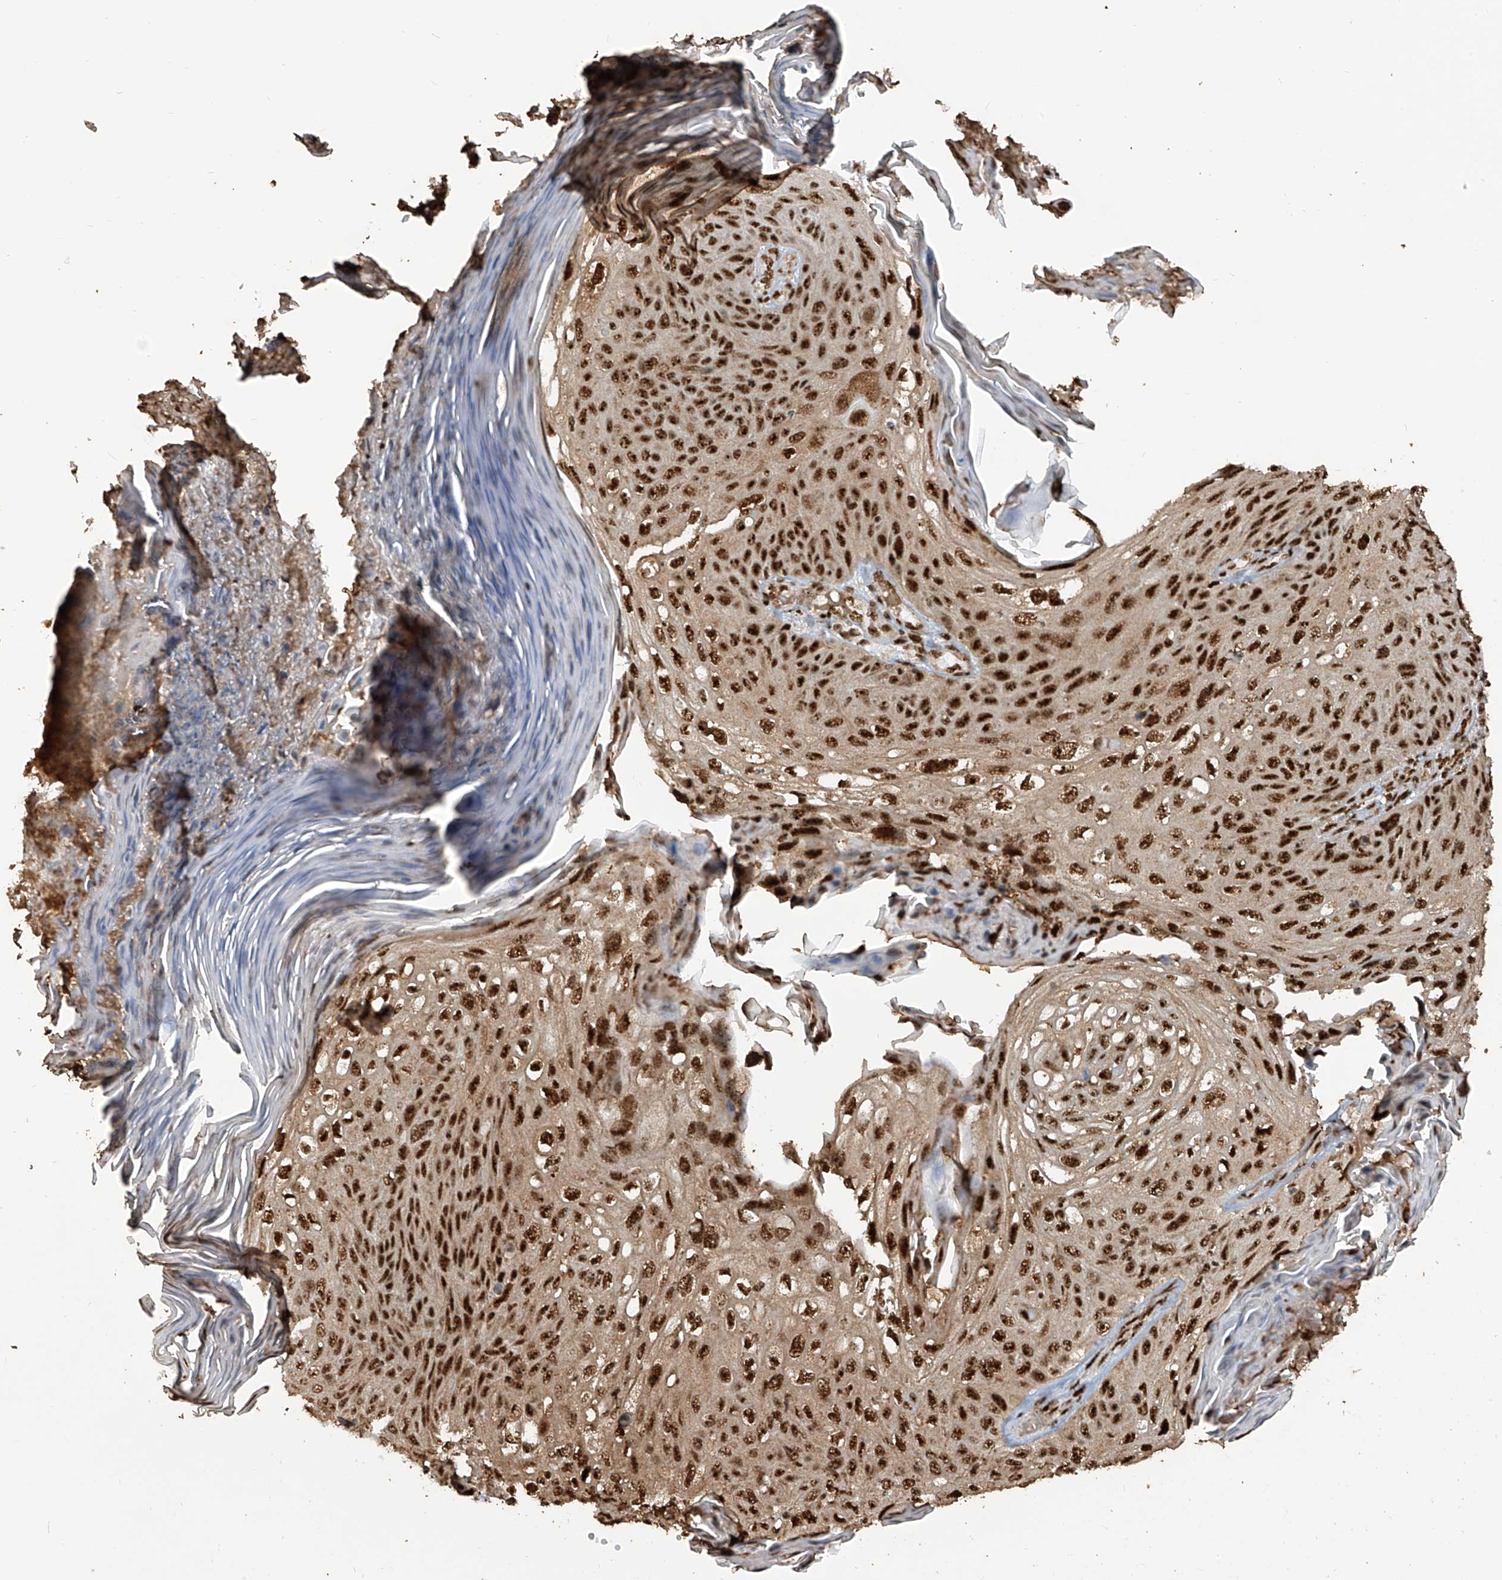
{"staining": {"intensity": "strong", "quantity": ">75%", "location": "nuclear"}, "tissue": "skin cancer", "cell_type": "Tumor cells", "image_type": "cancer", "snomed": [{"axis": "morphology", "description": "Squamous cell carcinoma, NOS"}, {"axis": "topography", "description": "Skin"}], "caption": "Immunohistochemistry (IHC) micrograph of human squamous cell carcinoma (skin) stained for a protein (brown), which demonstrates high levels of strong nuclear positivity in approximately >75% of tumor cells.", "gene": "LBH", "patient": {"sex": "female", "age": 90}}